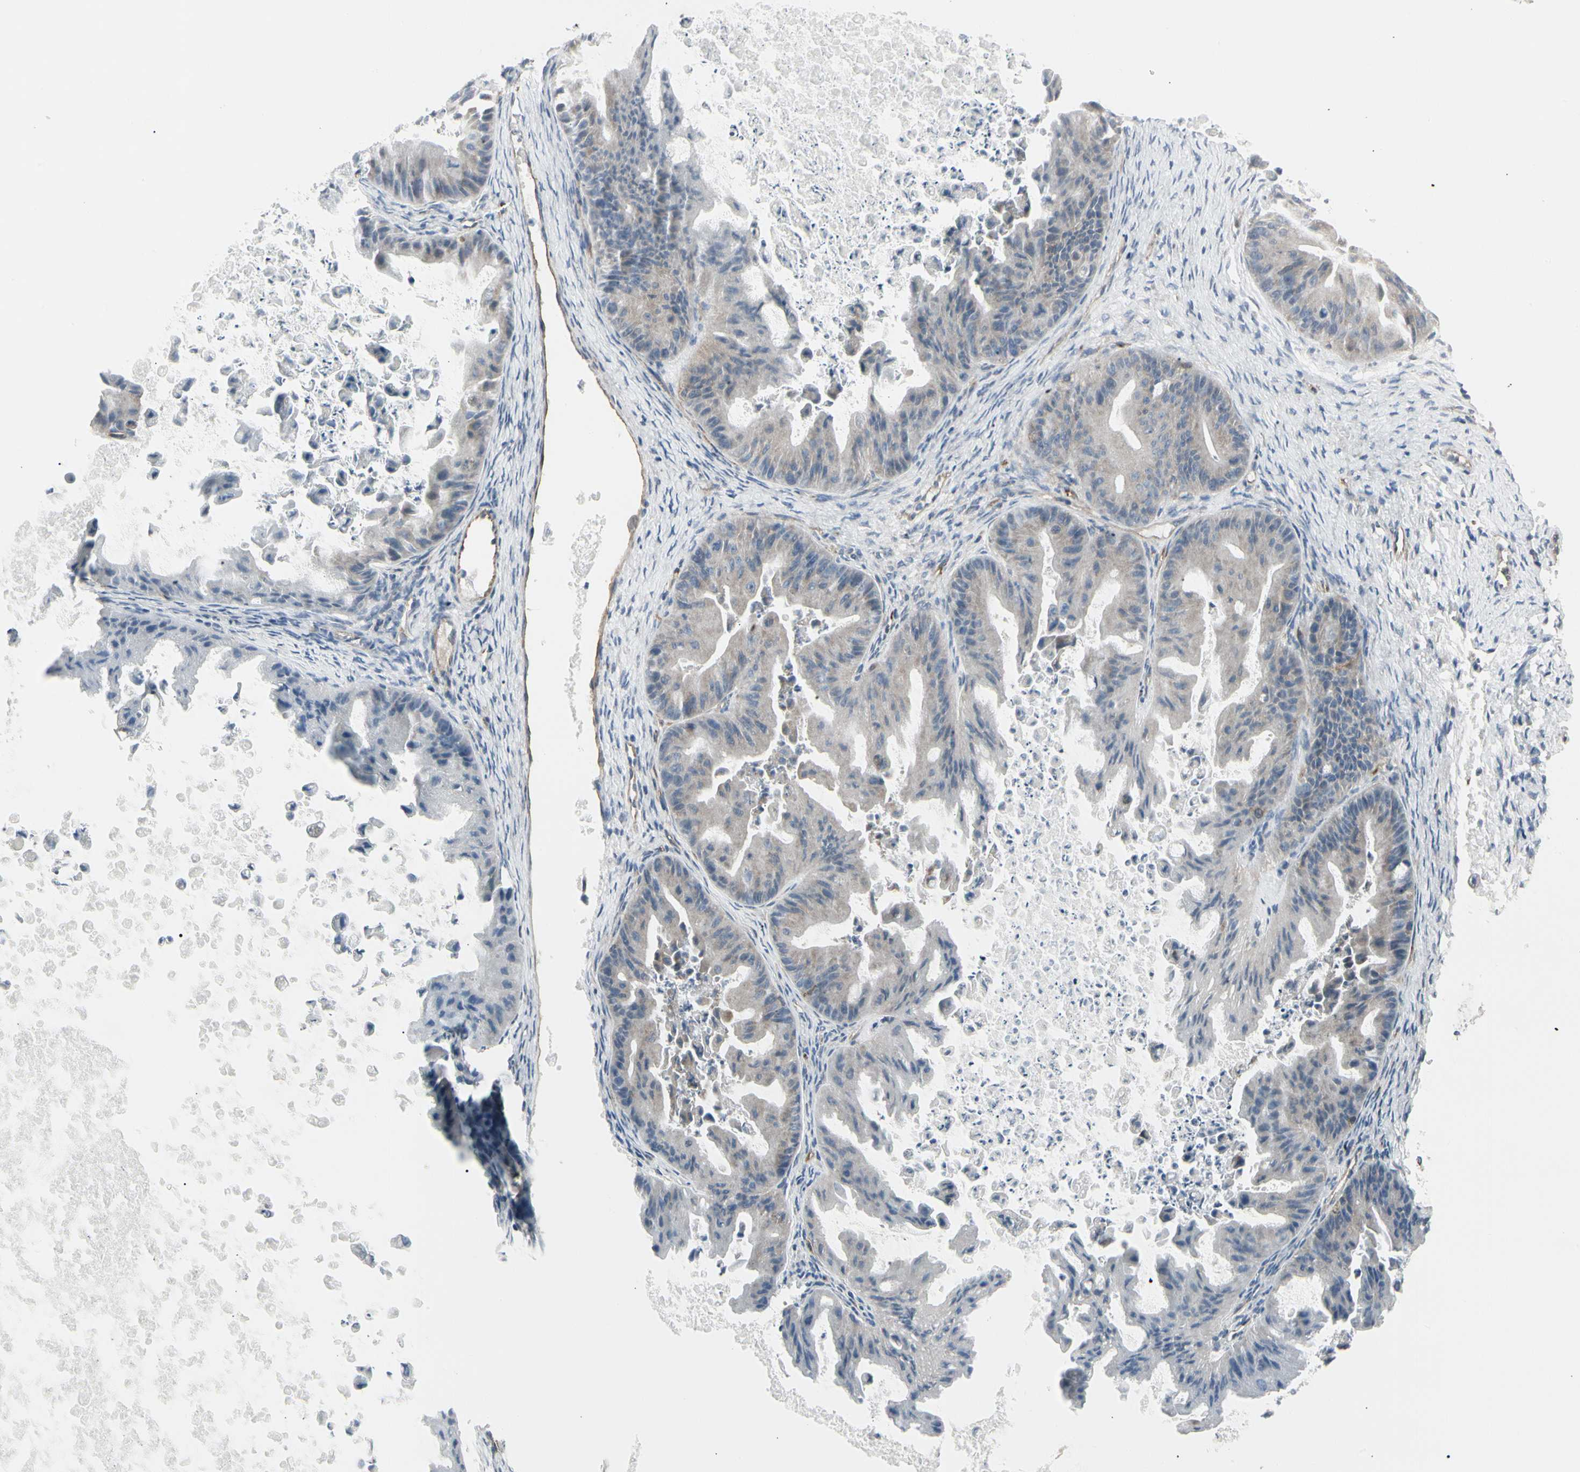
{"staining": {"intensity": "negative", "quantity": "none", "location": "none"}, "tissue": "ovarian cancer", "cell_type": "Tumor cells", "image_type": "cancer", "snomed": [{"axis": "morphology", "description": "Cystadenocarcinoma, mucinous, NOS"}, {"axis": "topography", "description": "Ovary"}], "caption": "A high-resolution image shows immunohistochemistry (IHC) staining of ovarian cancer (mucinous cystadenocarcinoma), which displays no significant expression in tumor cells. The staining was performed using DAB (3,3'-diaminobenzidine) to visualize the protein expression in brown, while the nuclei were stained in blue with hematoxylin (Magnification: 20x).", "gene": "ATP6V1B2", "patient": {"sex": "female", "age": 37}}